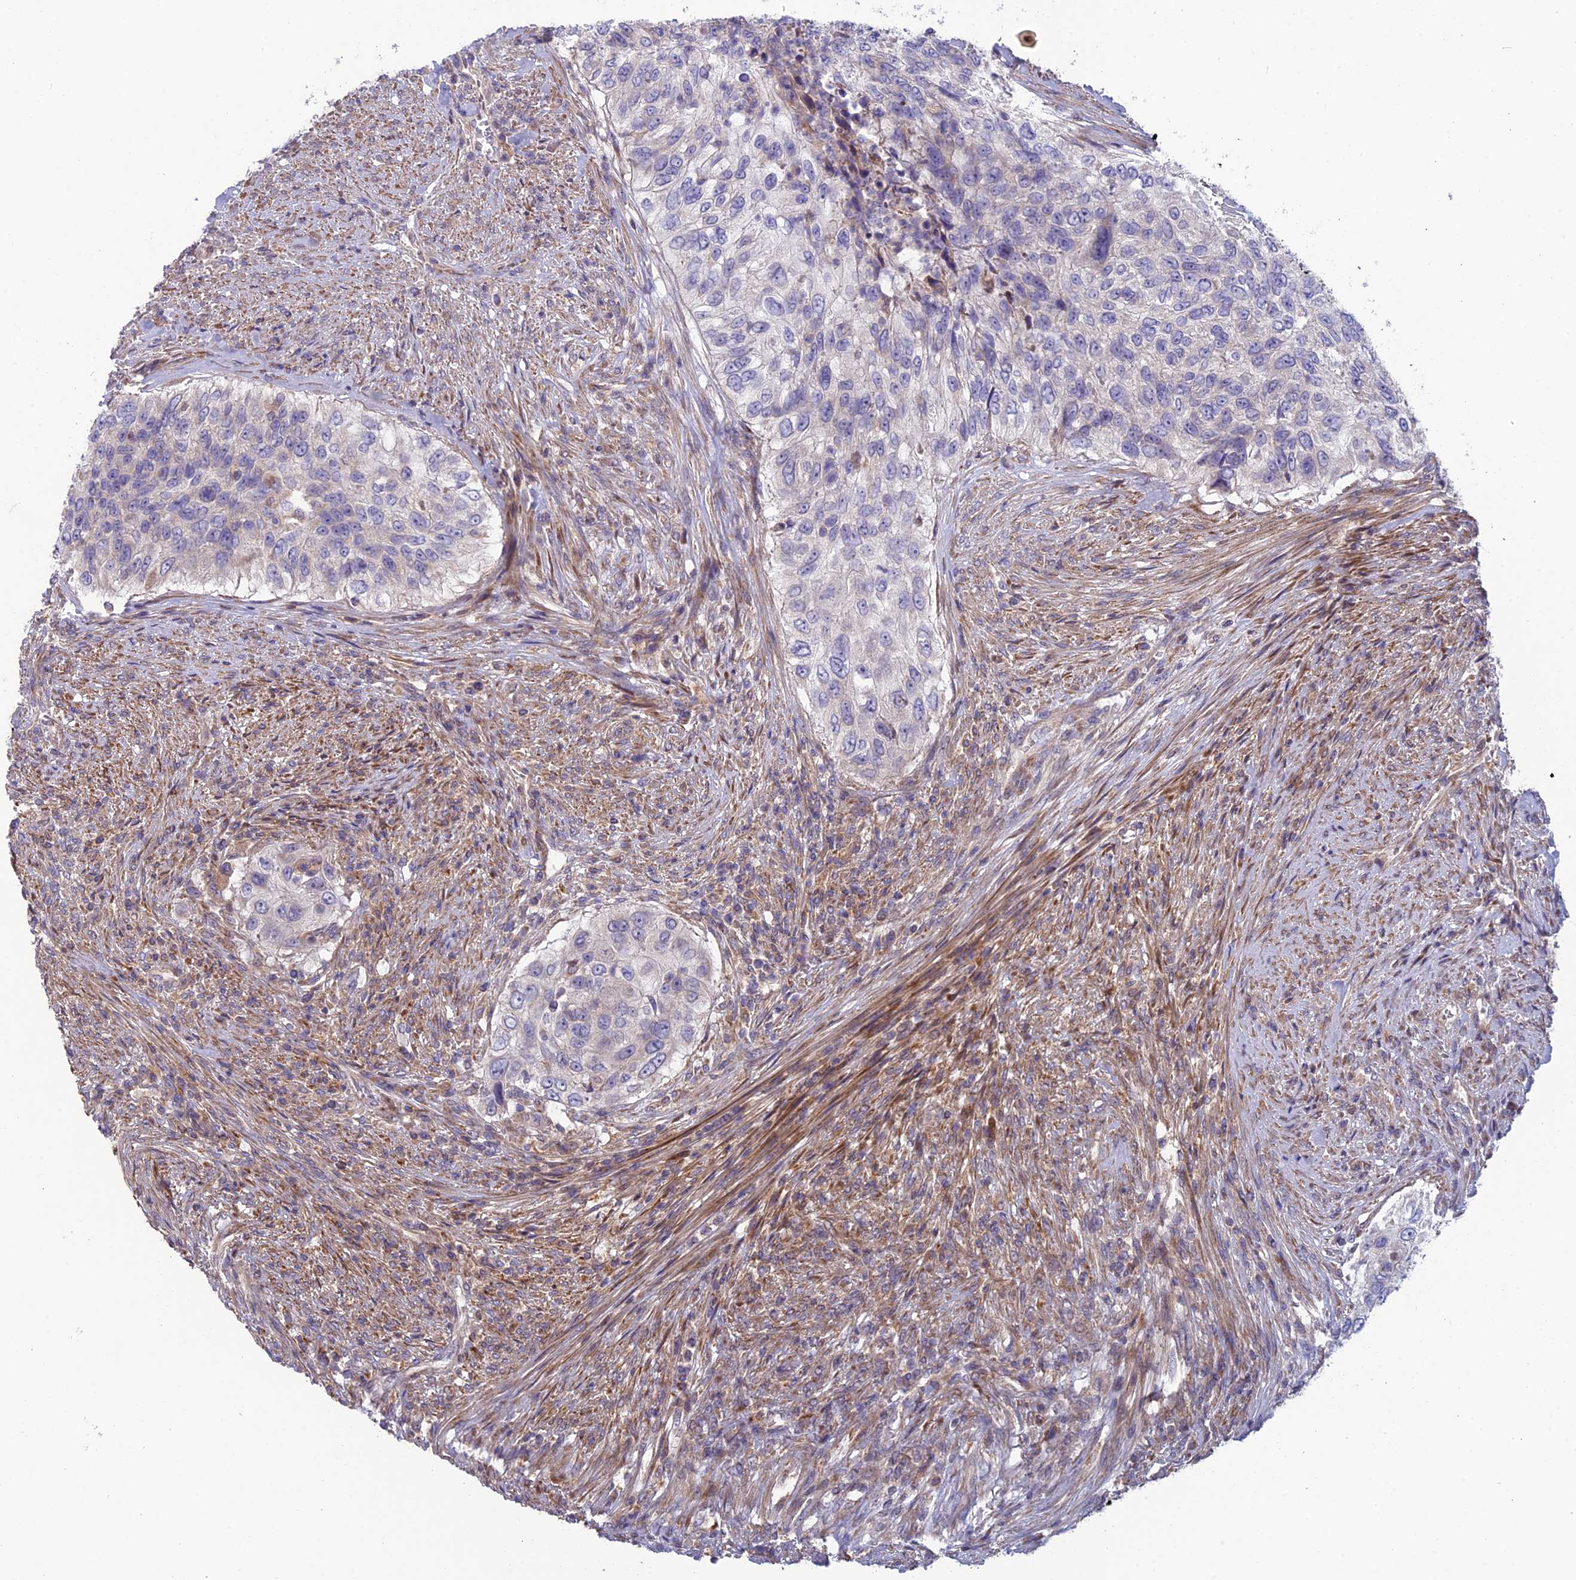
{"staining": {"intensity": "negative", "quantity": "none", "location": "none"}, "tissue": "urothelial cancer", "cell_type": "Tumor cells", "image_type": "cancer", "snomed": [{"axis": "morphology", "description": "Urothelial carcinoma, High grade"}, {"axis": "topography", "description": "Urinary bladder"}], "caption": "An image of human urothelial cancer is negative for staining in tumor cells.", "gene": "BLTP2", "patient": {"sex": "female", "age": 60}}